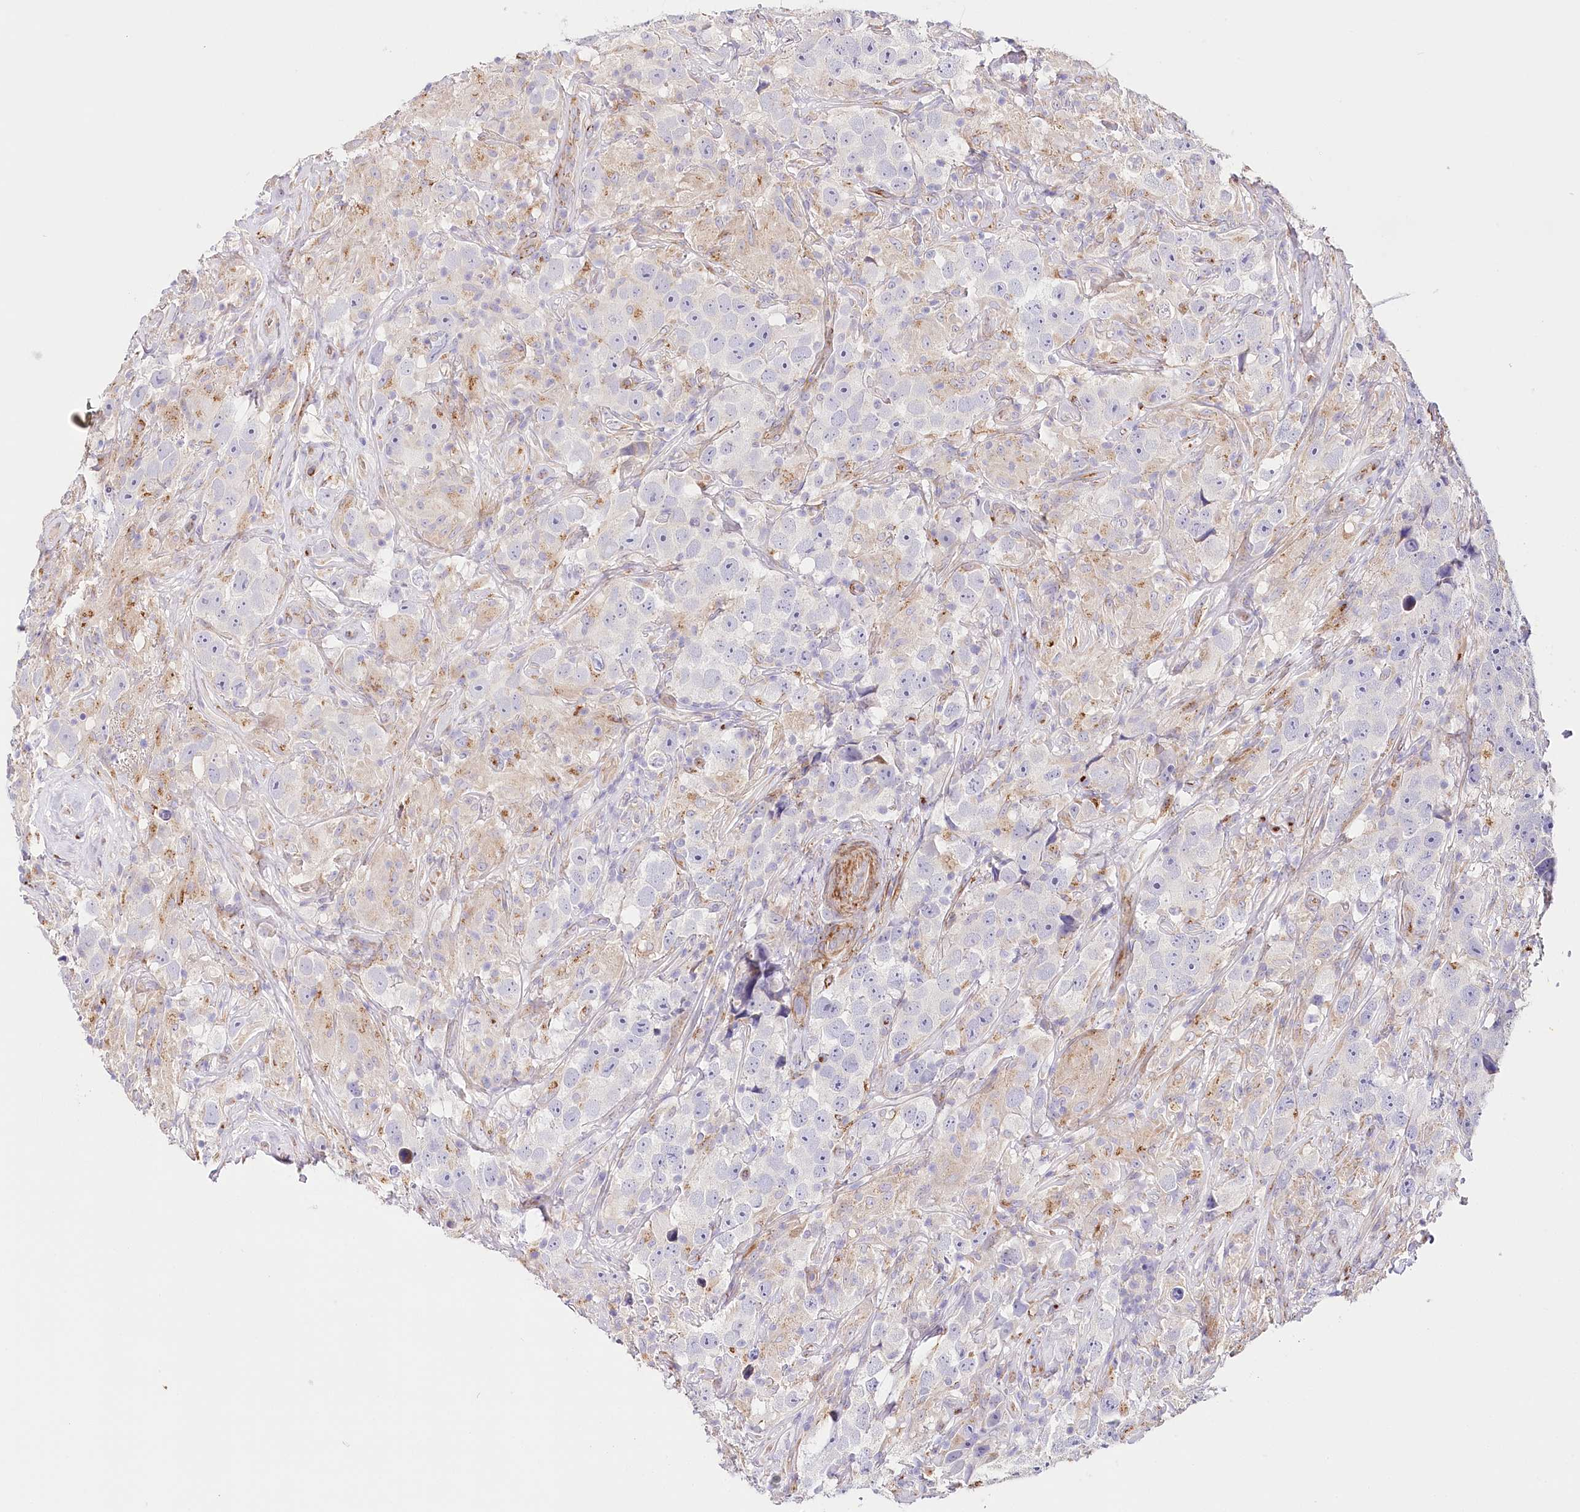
{"staining": {"intensity": "negative", "quantity": "none", "location": "none"}, "tissue": "testis cancer", "cell_type": "Tumor cells", "image_type": "cancer", "snomed": [{"axis": "morphology", "description": "Seminoma, NOS"}, {"axis": "topography", "description": "Testis"}], "caption": "A high-resolution photomicrograph shows immunohistochemistry staining of testis cancer, which exhibits no significant expression in tumor cells. (Immunohistochemistry, brightfield microscopy, high magnification).", "gene": "ABRAXAS2", "patient": {"sex": "male", "age": 49}}